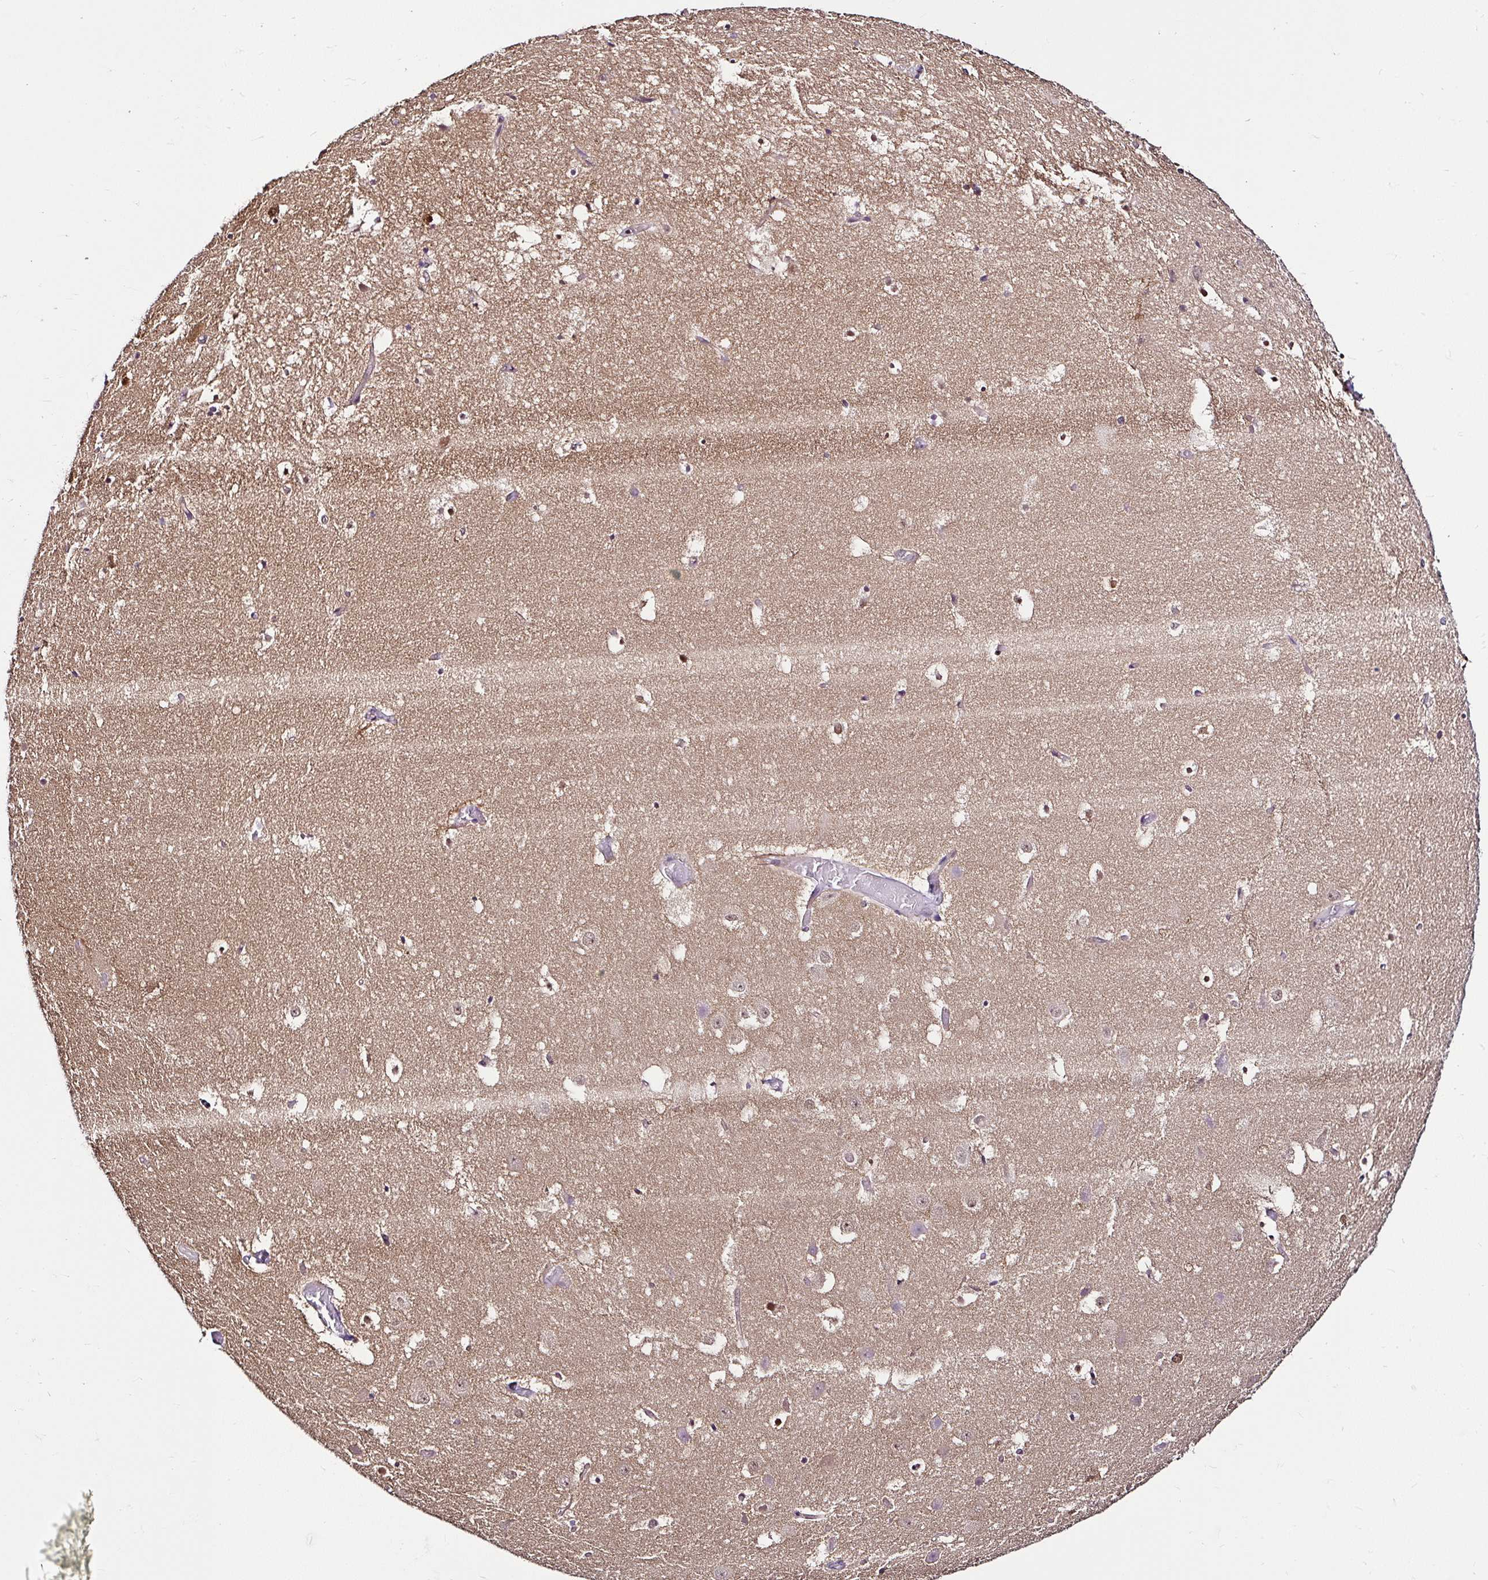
{"staining": {"intensity": "moderate", "quantity": "<25%", "location": "nuclear"}, "tissue": "hippocampus", "cell_type": "Glial cells", "image_type": "normal", "snomed": [{"axis": "morphology", "description": "Normal tissue, NOS"}, {"axis": "topography", "description": "Hippocampus"}], "caption": "Human hippocampus stained for a protein (brown) exhibits moderate nuclear positive positivity in approximately <25% of glial cells.", "gene": "PIN4", "patient": {"sex": "female", "age": 52}}